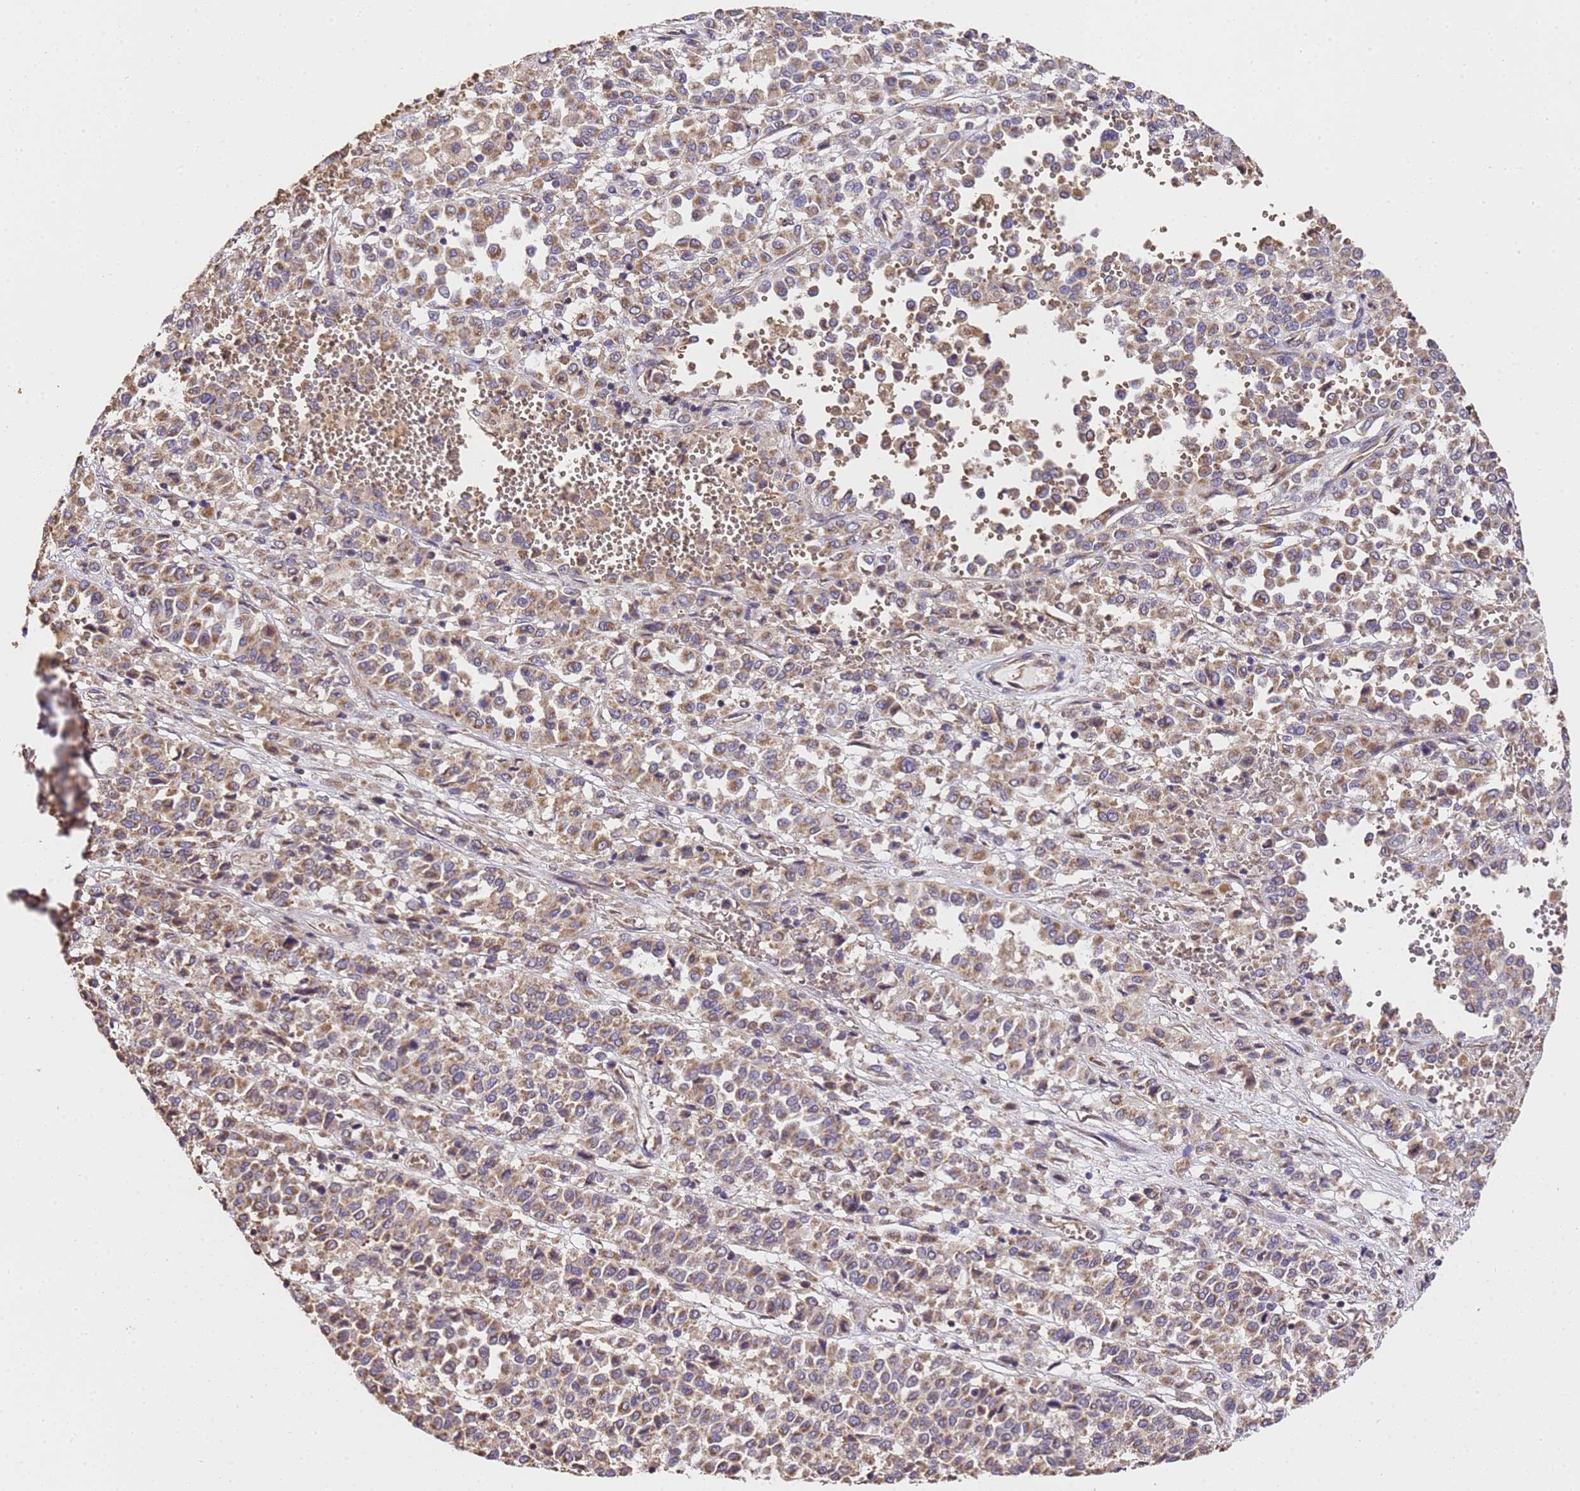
{"staining": {"intensity": "moderate", "quantity": ">75%", "location": "cytoplasmic/membranous"}, "tissue": "melanoma", "cell_type": "Tumor cells", "image_type": "cancer", "snomed": [{"axis": "morphology", "description": "Malignant melanoma, Metastatic site"}, {"axis": "topography", "description": "Pancreas"}], "caption": "Malignant melanoma (metastatic site) tissue demonstrates moderate cytoplasmic/membranous staining in about >75% of tumor cells The protein of interest is stained brown, and the nuclei are stained in blue (DAB IHC with brightfield microscopy, high magnification).", "gene": "LRRIQ1", "patient": {"sex": "female", "age": 30}}